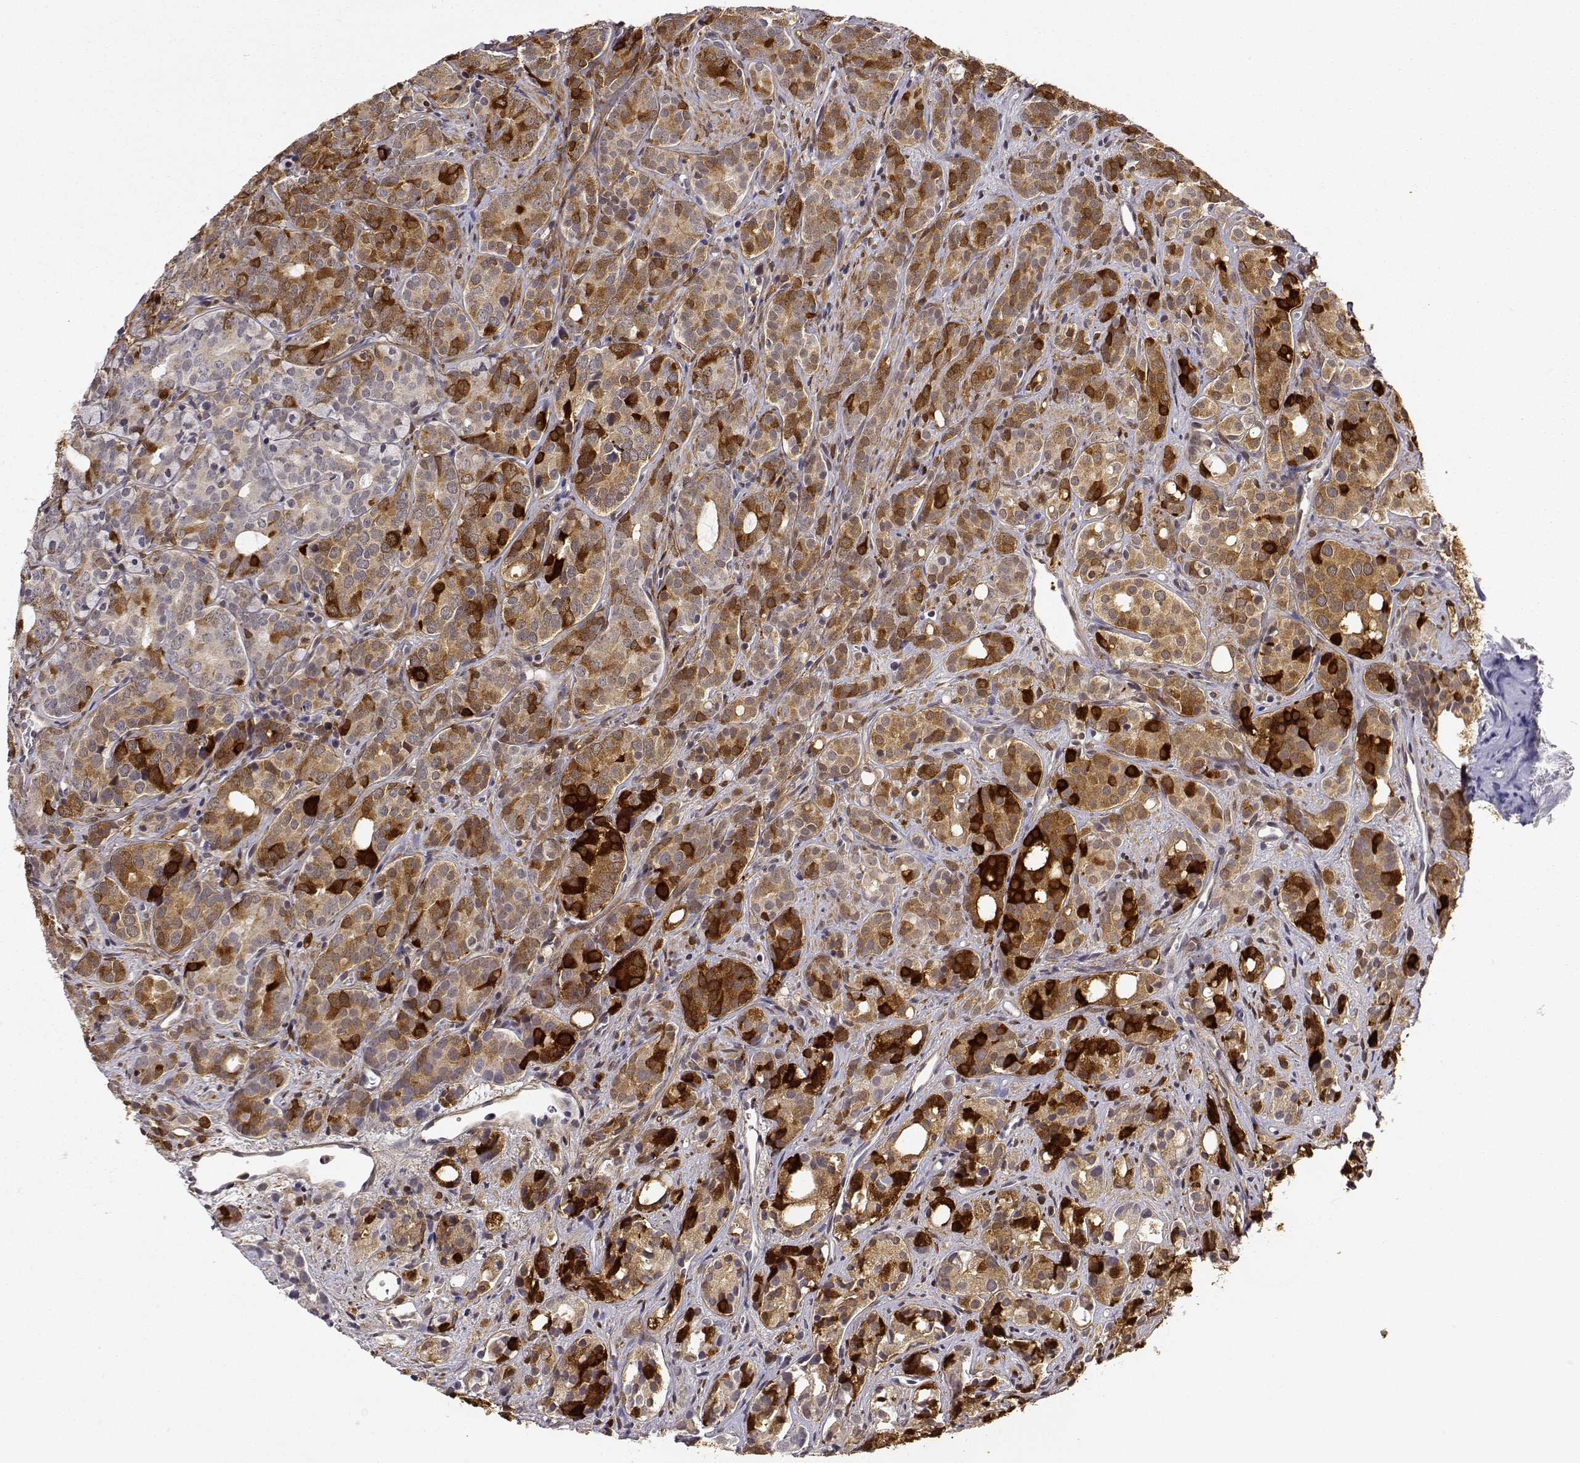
{"staining": {"intensity": "moderate", "quantity": ">75%", "location": "cytoplasmic/membranous"}, "tissue": "prostate cancer", "cell_type": "Tumor cells", "image_type": "cancer", "snomed": [{"axis": "morphology", "description": "Adenocarcinoma, High grade"}, {"axis": "topography", "description": "Prostate"}], "caption": "Brown immunohistochemical staining in prostate cancer shows moderate cytoplasmic/membranous staining in about >75% of tumor cells.", "gene": "PHGDH", "patient": {"sex": "male", "age": 84}}